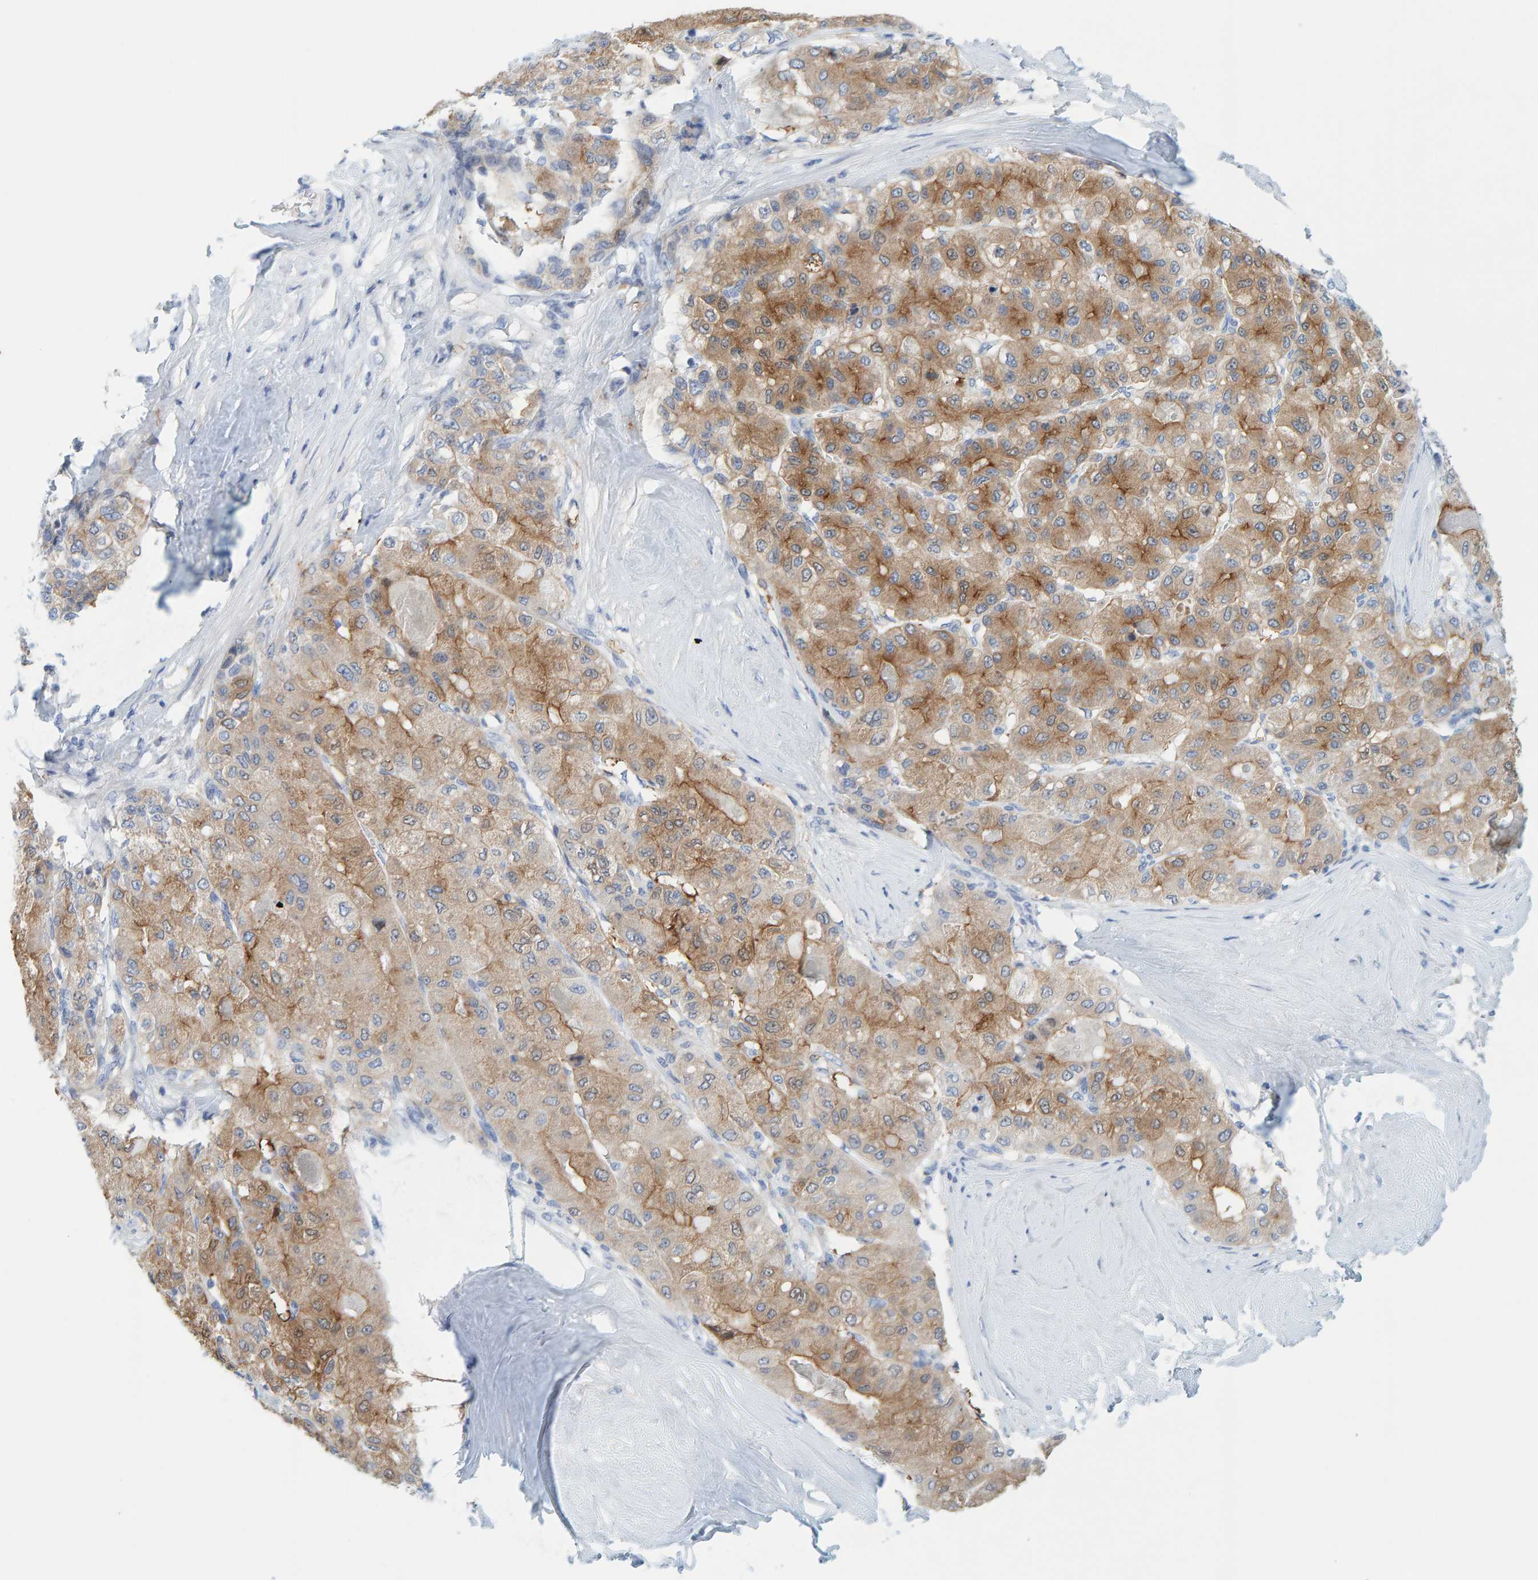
{"staining": {"intensity": "moderate", "quantity": ">75%", "location": "cytoplasmic/membranous"}, "tissue": "liver cancer", "cell_type": "Tumor cells", "image_type": "cancer", "snomed": [{"axis": "morphology", "description": "Carcinoma, Hepatocellular, NOS"}, {"axis": "topography", "description": "Liver"}], "caption": "Immunohistochemical staining of liver cancer (hepatocellular carcinoma) displays medium levels of moderate cytoplasmic/membranous protein staining in approximately >75% of tumor cells.", "gene": "KLHL11", "patient": {"sex": "male", "age": 80}}